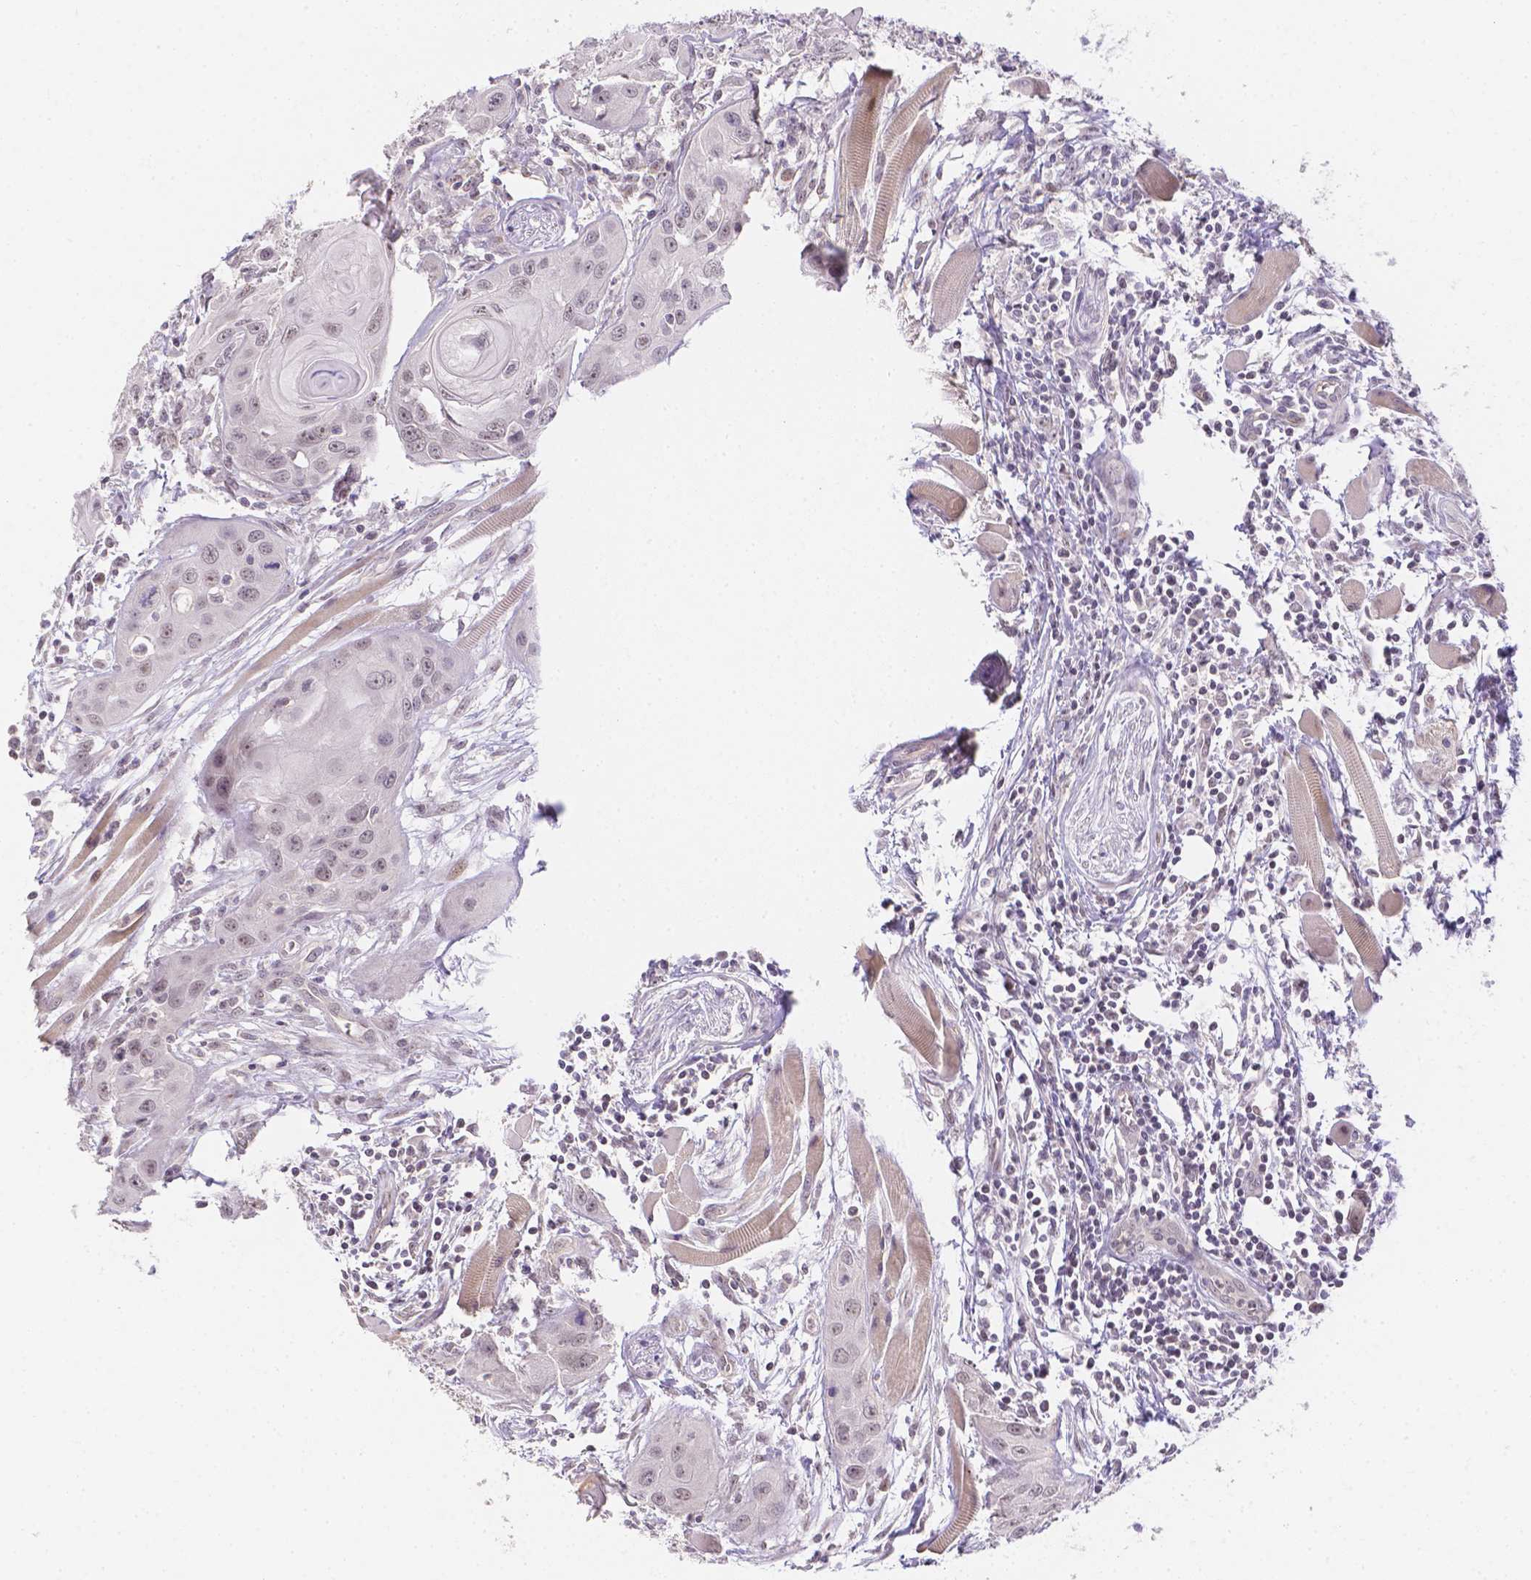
{"staining": {"intensity": "weak", "quantity": "25%-75%", "location": "nuclear"}, "tissue": "head and neck cancer", "cell_type": "Tumor cells", "image_type": "cancer", "snomed": [{"axis": "morphology", "description": "Squamous cell carcinoma, NOS"}, {"axis": "topography", "description": "Oral tissue"}, {"axis": "topography", "description": "Head-Neck"}], "caption": "Protein analysis of head and neck cancer (squamous cell carcinoma) tissue exhibits weak nuclear positivity in approximately 25%-75% of tumor cells. The protein is shown in brown color, while the nuclei are stained blue.", "gene": "ZNF280B", "patient": {"sex": "male", "age": 58}}